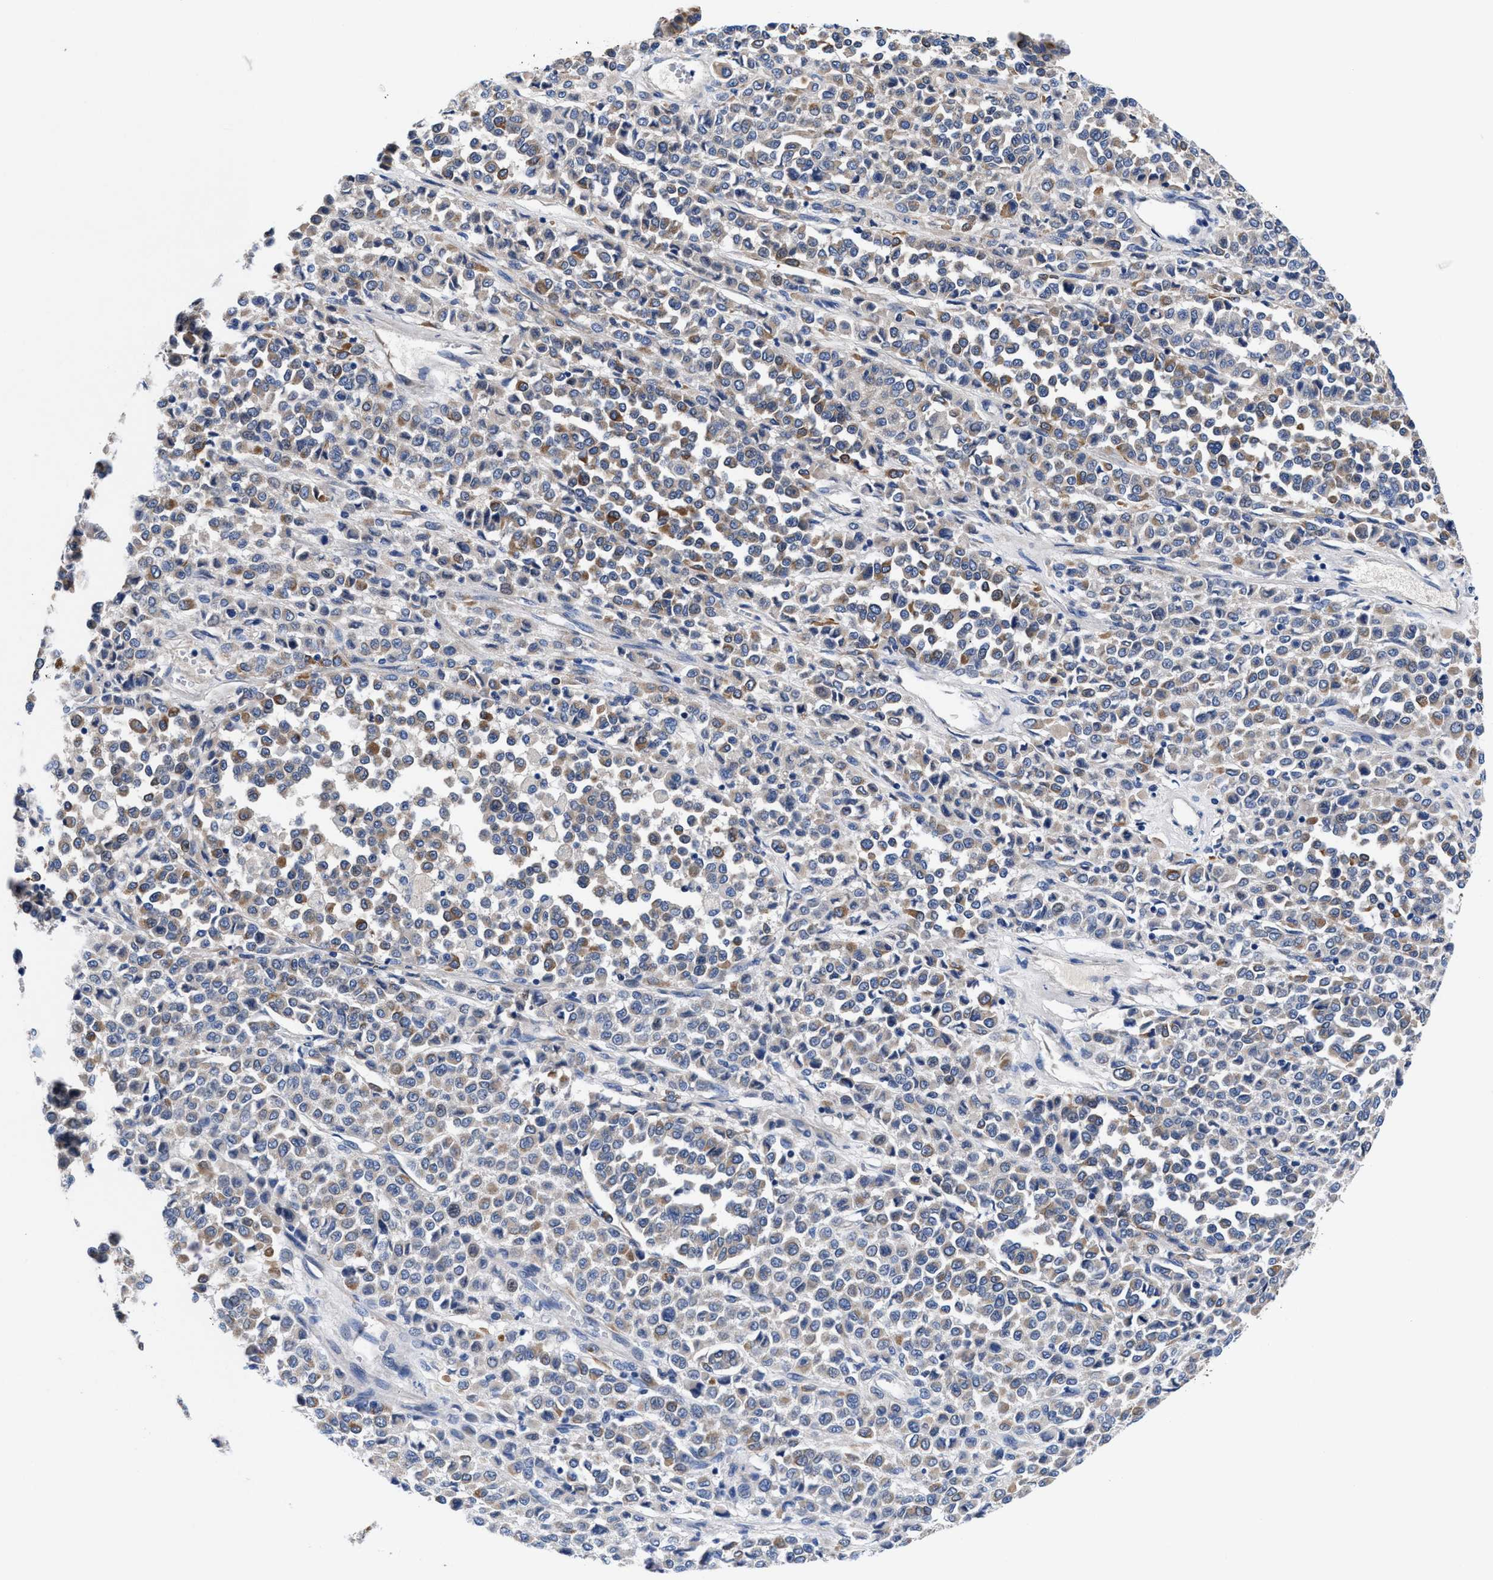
{"staining": {"intensity": "weak", "quantity": "25%-75%", "location": "cytoplasmic/membranous"}, "tissue": "melanoma", "cell_type": "Tumor cells", "image_type": "cancer", "snomed": [{"axis": "morphology", "description": "Malignant melanoma, Metastatic site"}, {"axis": "topography", "description": "Pancreas"}], "caption": "DAB (3,3'-diaminobenzidine) immunohistochemical staining of malignant melanoma (metastatic site) shows weak cytoplasmic/membranous protein positivity in approximately 25%-75% of tumor cells. (DAB = brown stain, brightfield microscopy at high magnification).", "gene": "DHRS13", "patient": {"sex": "female", "age": 30}}